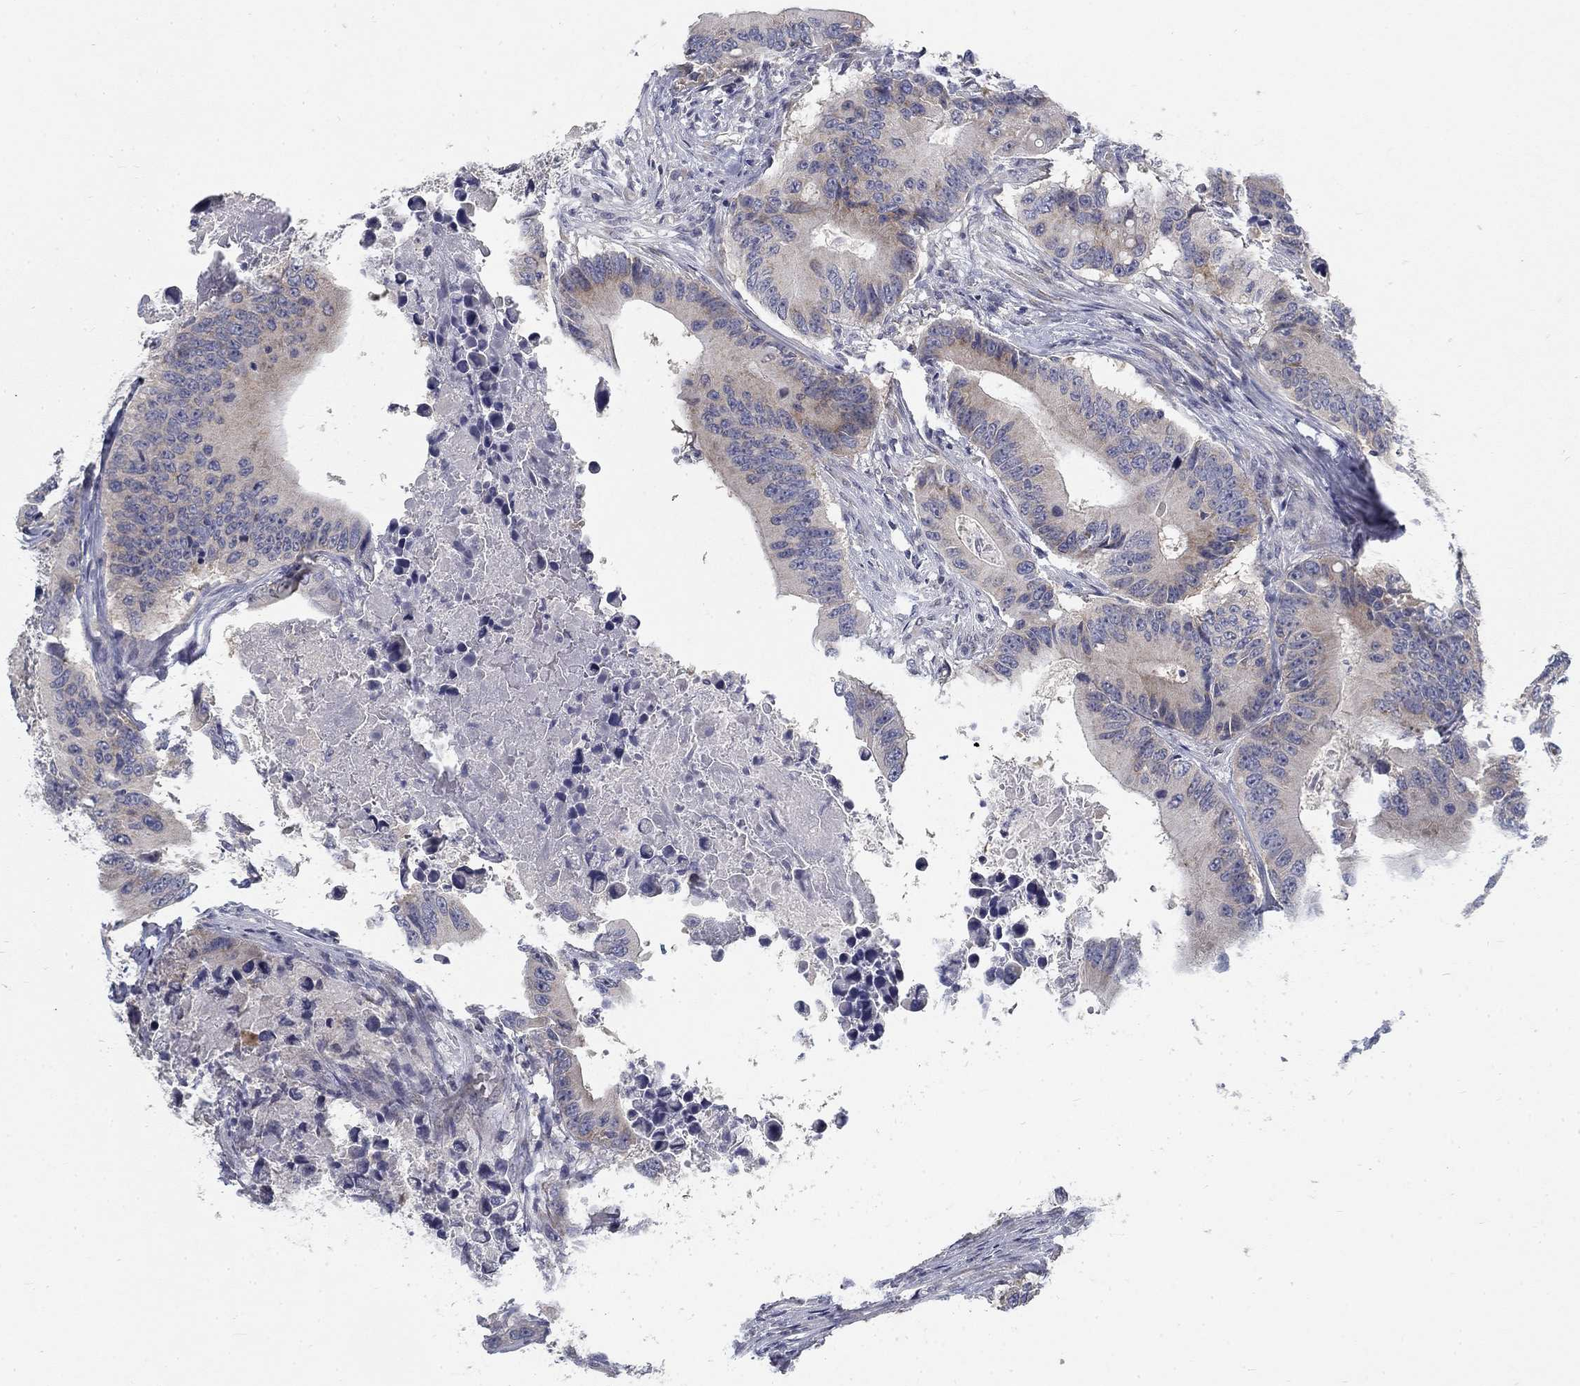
{"staining": {"intensity": "moderate", "quantity": "<25%", "location": "cytoplasmic/membranous"}, "tissue": "colorectal cancer", "cell_type": "Tumor cells", "image_type": "cancer", "snomed": [{"axis": "morphology", "description": "Adenocarcinoma, NOS"}, {"axis": "topography", "description": "Colon"}], "caption": "Moderate cytoplasmic/membranous staining for a protein is appreciated in approximately <25% of tumor cells of colorectal adenocarcinoma using immunohistochemistry (IHC).", "gene": "ATP1A3", "patient": {"sex": "female", "age": 90}}